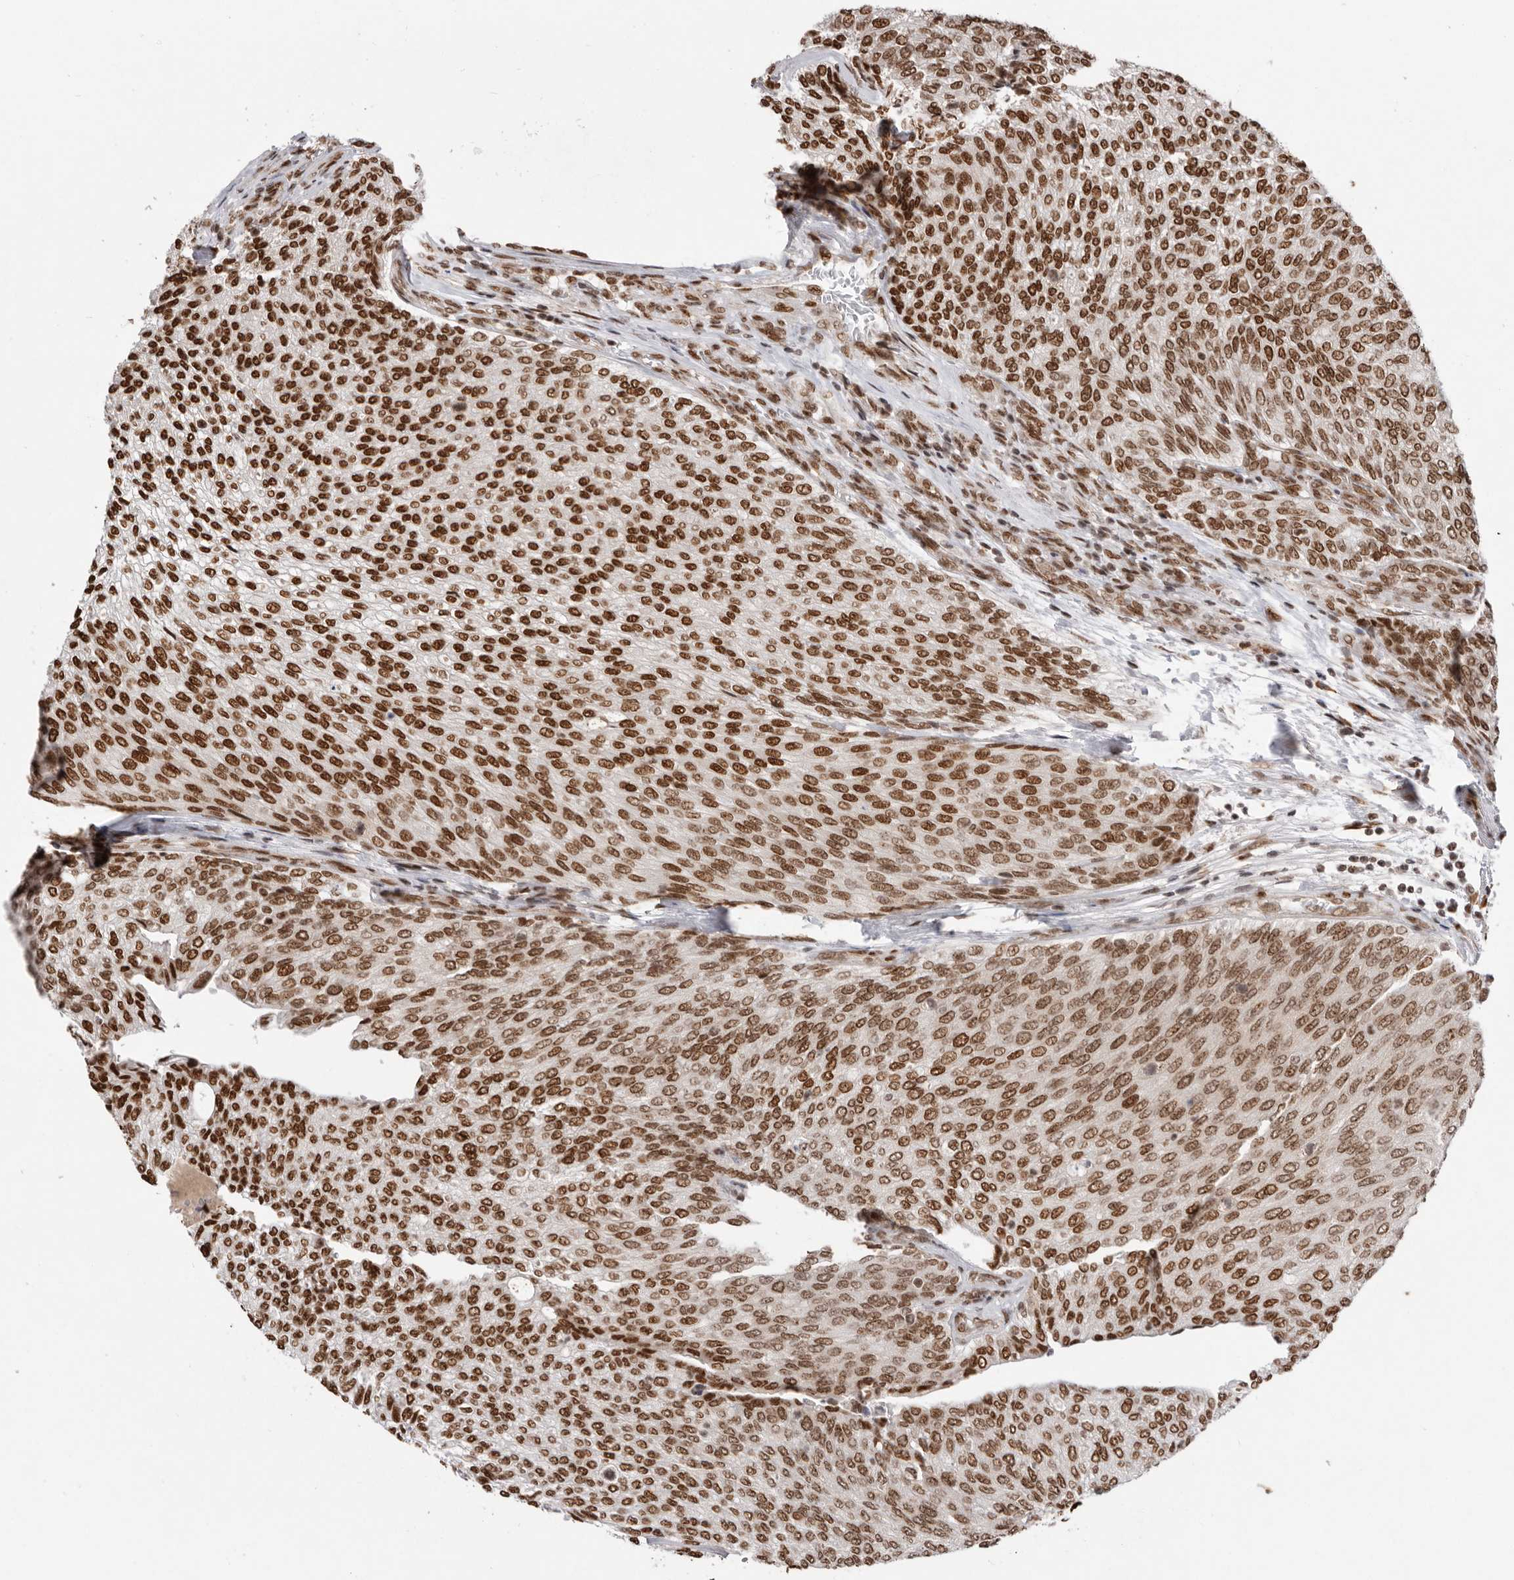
{"staining": {"intensity": "strong", "quantity": ">75%", "location": "nuclear"}, "tissue": "urothelial cancer", "cell_type": "Tumor cells", "image_type": "cancer", "snomed": [{"axis": "morphology", "description": "Urothelial carcinoma, Low grade"}, {"axis": "topography", "description": "Urinary bladder"}], "caption": "The immunohistochemical stain shows strong nuclear expression in tumor cells of urothelial cancer tissue.", "gene": "CHTOP", "patient": {"sex": "female", "age": 79}}